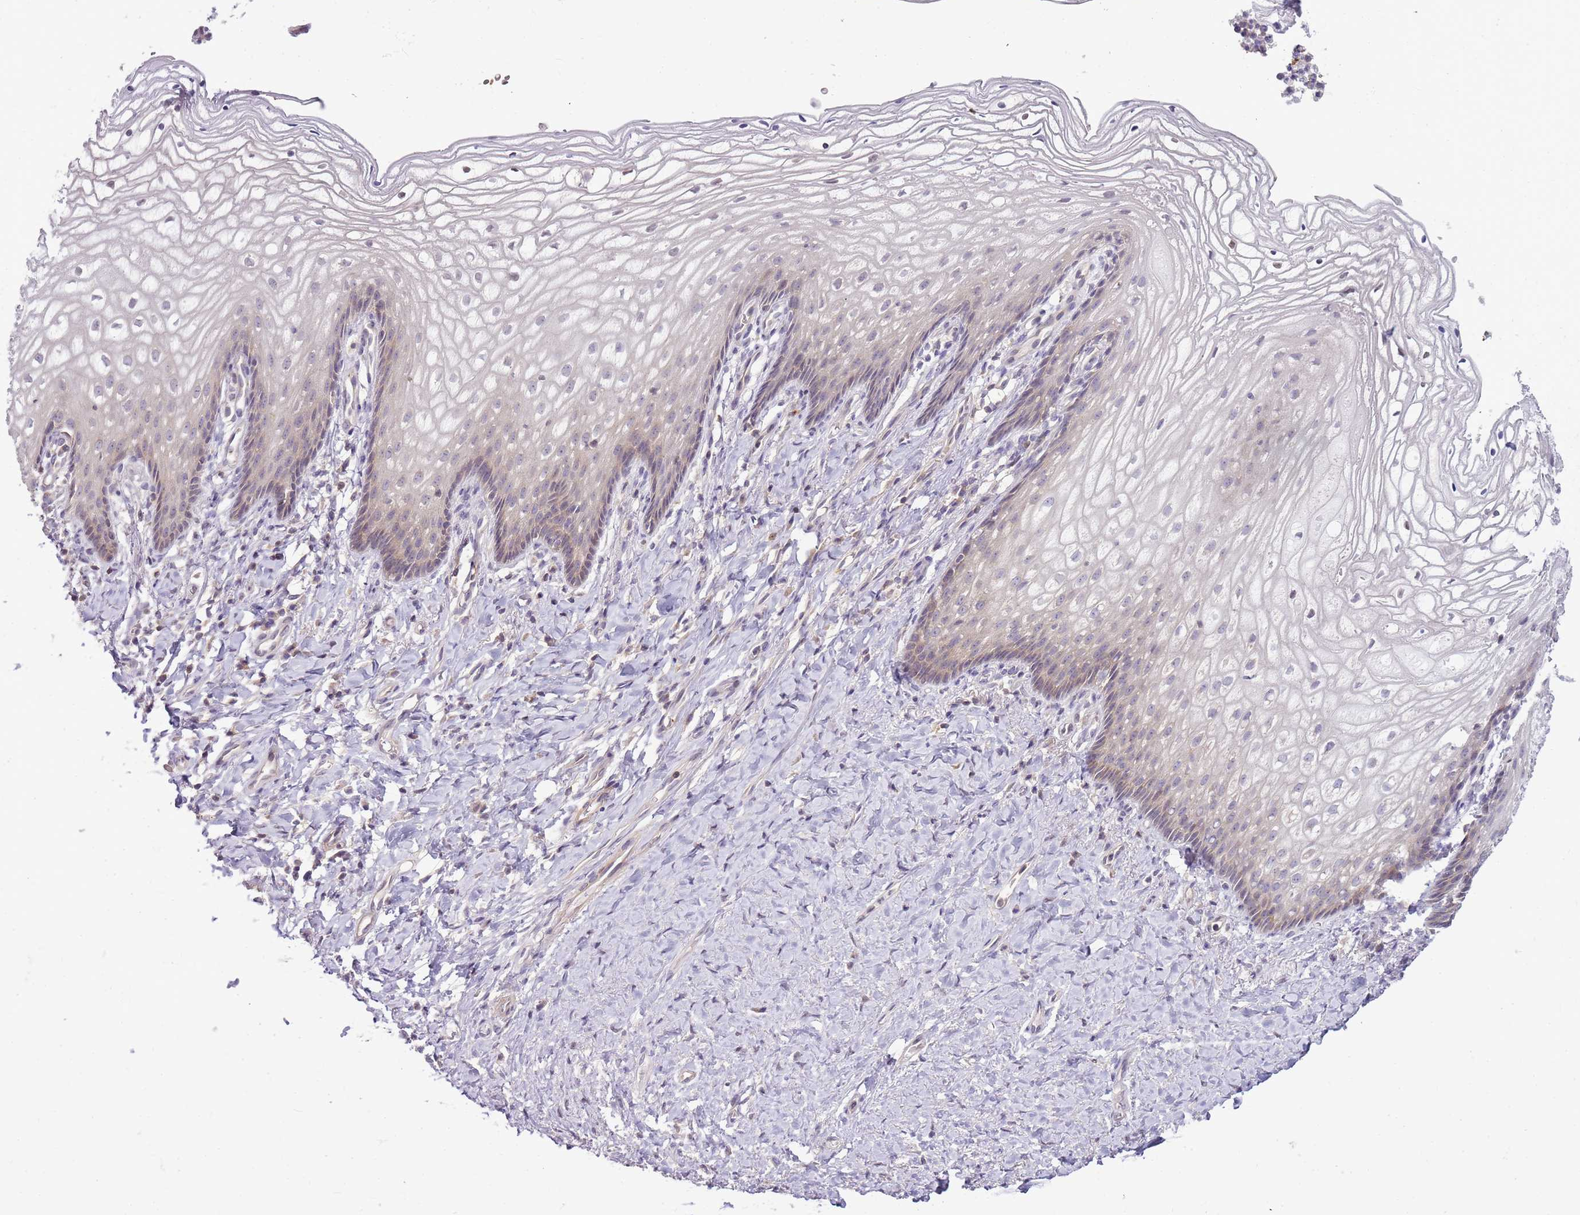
{"staining": {"intensity": "weak", "quantity": "<25%", "location": "cytoplasmic/membranous"}, "tissue": "vagina", "cell_type": "Squamous epithelial cells", "image_type": "normal", "snomed": [{"axis": "morphology", "description": "Normal tissue, NOS"}, {"axis": "topography", "description": "Vagina"}], "caption": "A micrograph of vagina stained for a protein shows no brown staining in squamous epithelial cells.", "gene": "CAPN7", "patient": {"sex": "female", "age": 60}}